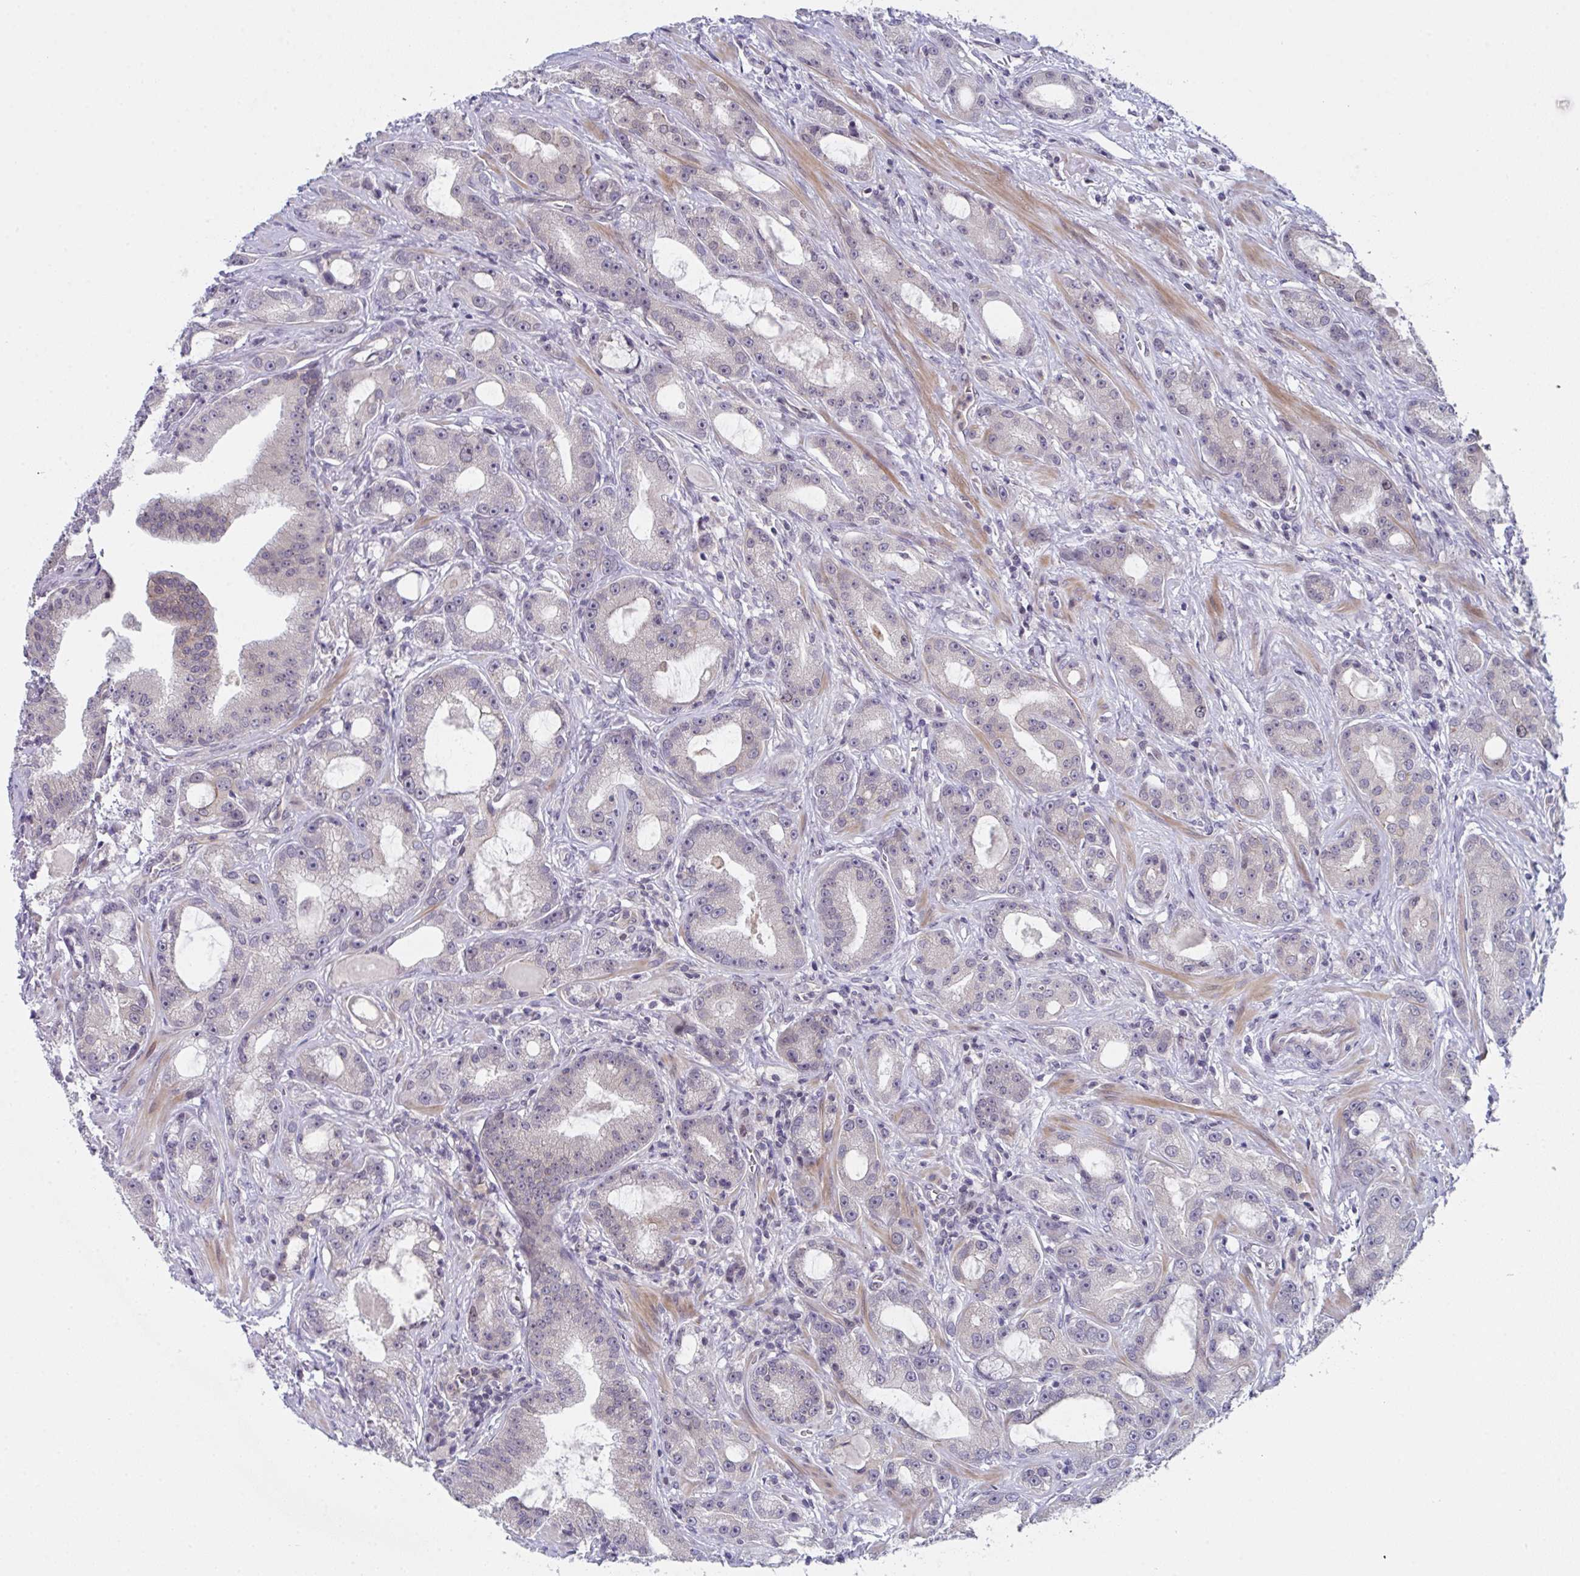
{"staining": {"intensity": "weak", "quantity": "25%-75%", "location": "cytoplasmic/membranous,nuclear"}, "tissue": "prostate cancer", "cell_type": "Tumor cells", "image_type": "cancer", "snomed": [{"axis": "morphology", "description": "Adenocarcinoma, High grade"}, {"axis": "topography", "description": "Prostate"}], "caption": "DAB (3,3'-diaminobenzidine) immunohistochemical staining of adenocarcinoma (high-grade) (prostate) exhibits weak cytoplasmic/membranous and nuclear protein staining in about 25%-75% of tumor cells.", "gene": "RBM18", "patient": {"sex": "male", "age": 65}}